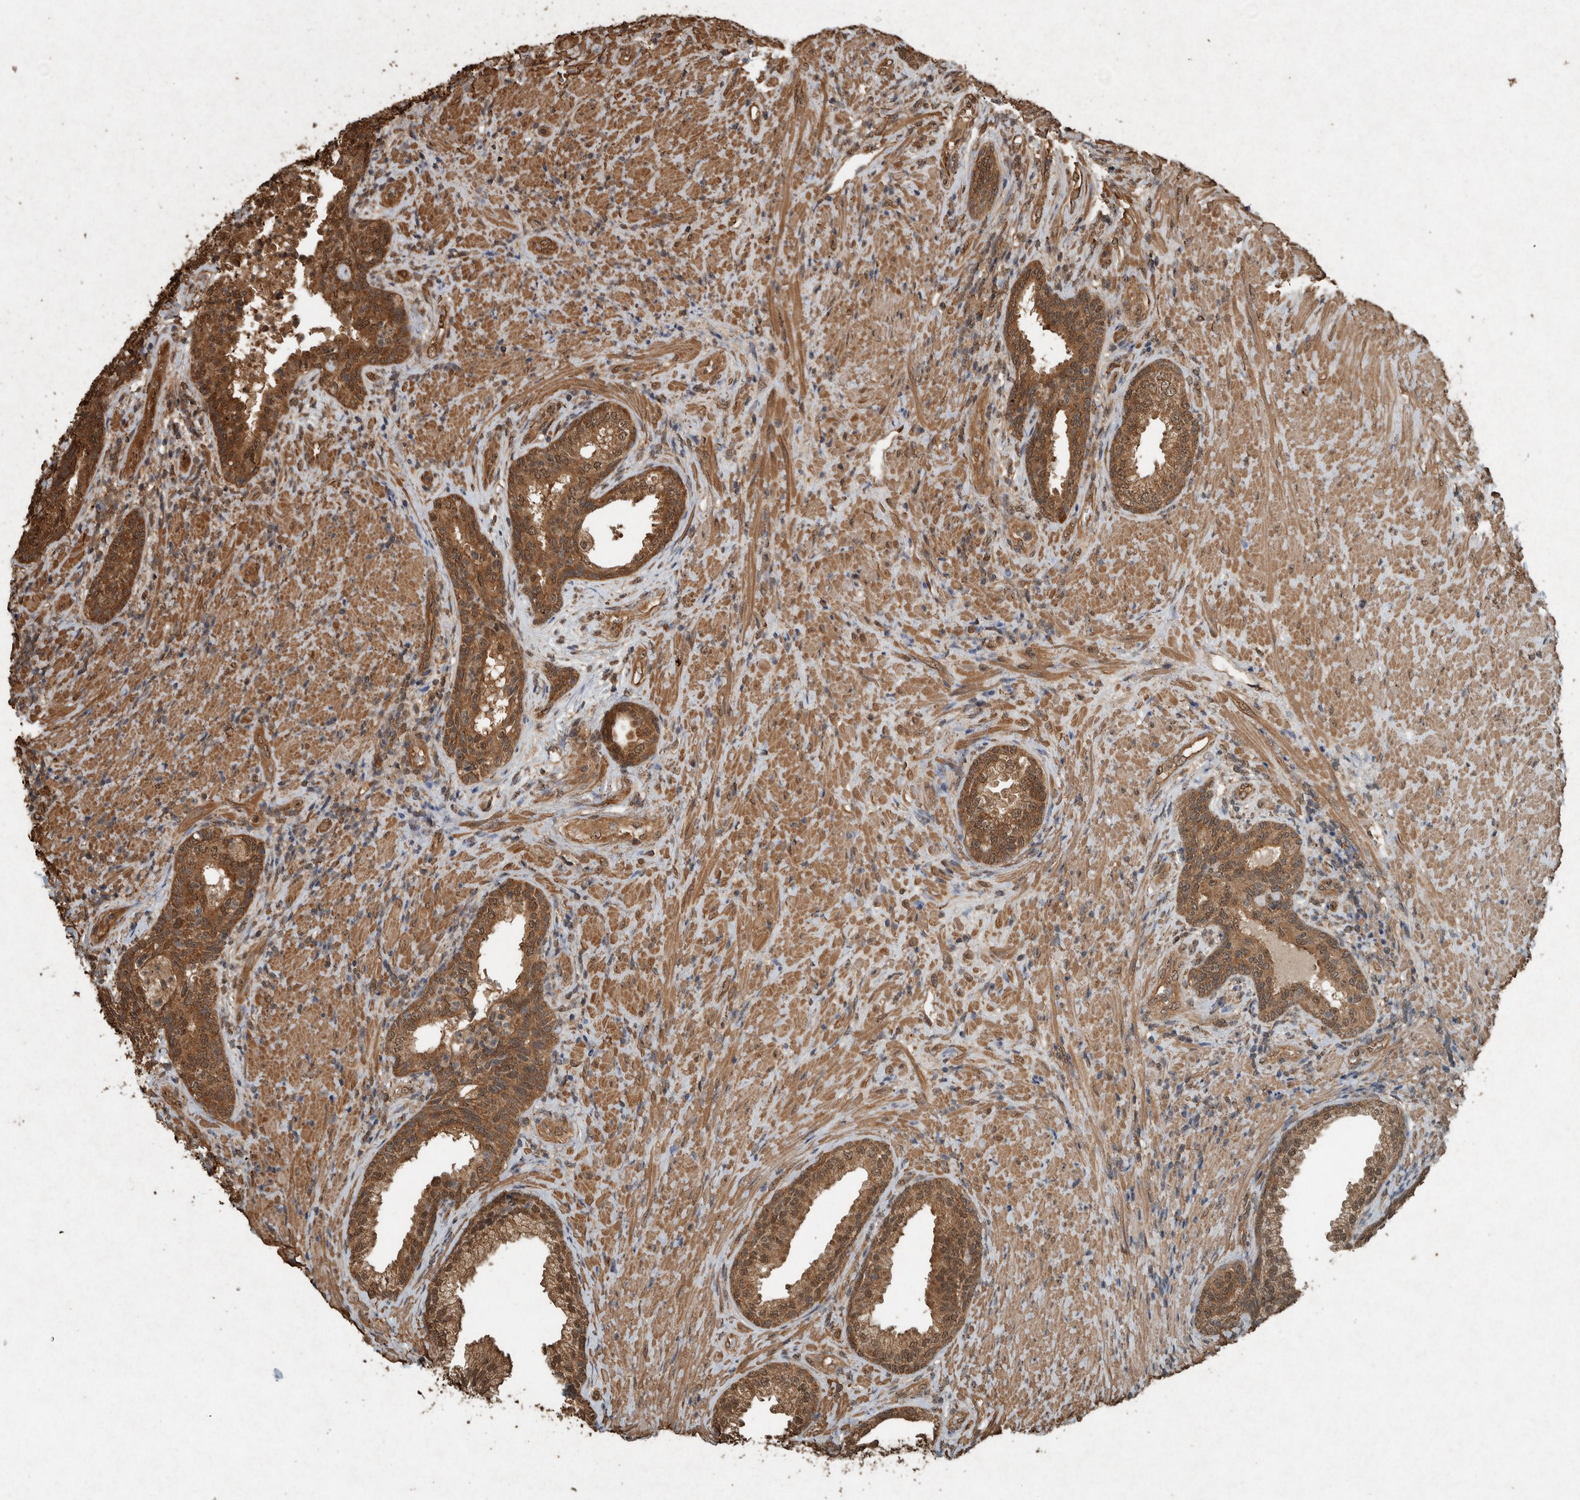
{"staining": {"intensity": "moderate", "quantity": ">75%", "location": "cytoplasmic/membranous,nuclear"}, "tissue": "prostate", "cell_type": "Glandular cells", "image_type": "normal", "snomed": [{"axis": "morphology", "description": "Normal tissue, NOS"}, {"axis": "topography", "description": "Prostate"}], "caption": "Immunohistochemistry (IHC) staining of unremarkable prostate, which shows medium levels of moderate cytoplasmic/membranous,nuclear positivity in about >75% of glandular cells indicating moderate cytoplasmic/membranous,nuclear protein expression. The staining was performed using DAB (brown) for protein detection and nuclei were counterstained in hematoxylin (blue).", "gene": "ARHGEF12", "patient": {"sex": "male", "age": 76}}